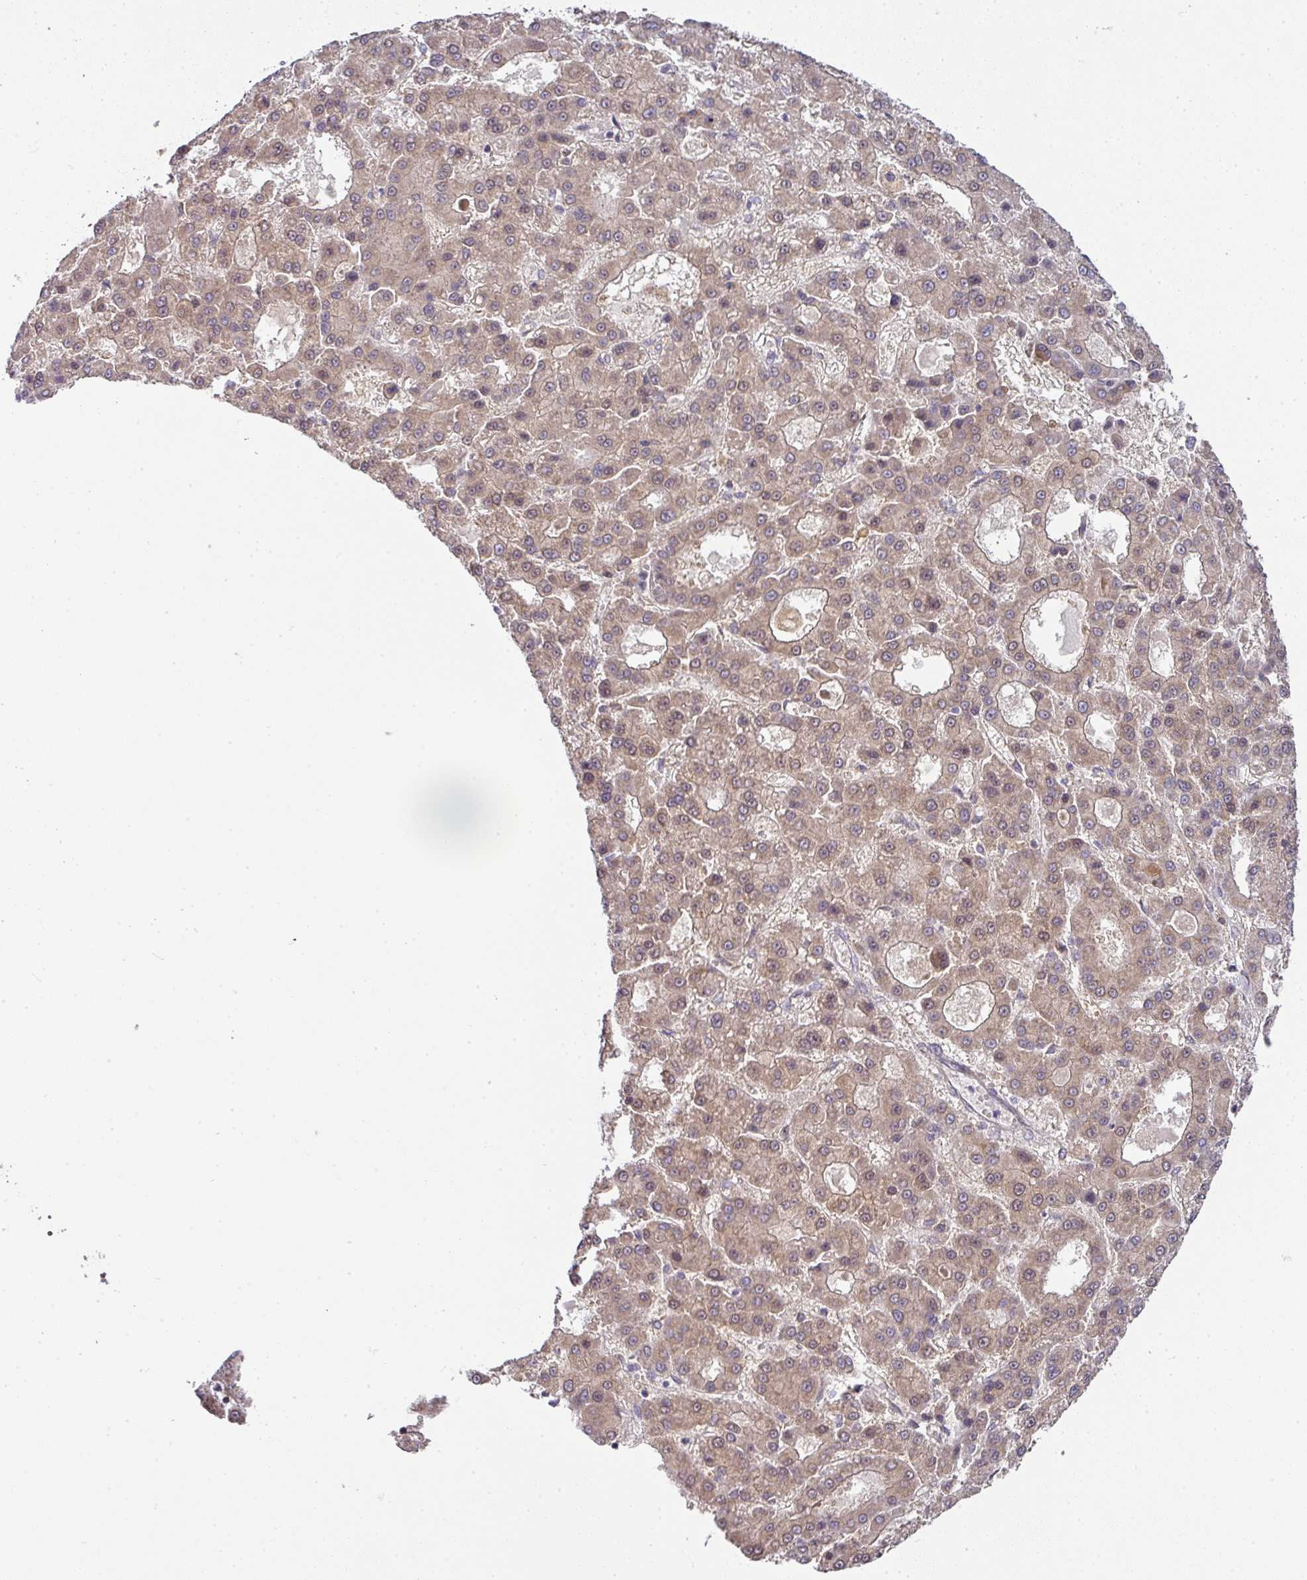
{"staining": {"intensity": "weak", "quantity": ">75%", "location": "cytoplasmic/membranous"}, "tissue": "liver cancer", "cell_type": "Tumor cells", "image_type": "cancer", "snomed": [{"axis": "morphology", "description": "Carcinoma, Hepatocellular, NOS"}, {"axis": "topography", "description": "Liver"}], "caption": "Hepatocellular carcinoma (liver) stained with IHC exhibits weak cytoplasmic/membranous positivity in about >75% of tumor cells.", "gene": "STK35", "patient": {"sex": "male", "age": 70}}